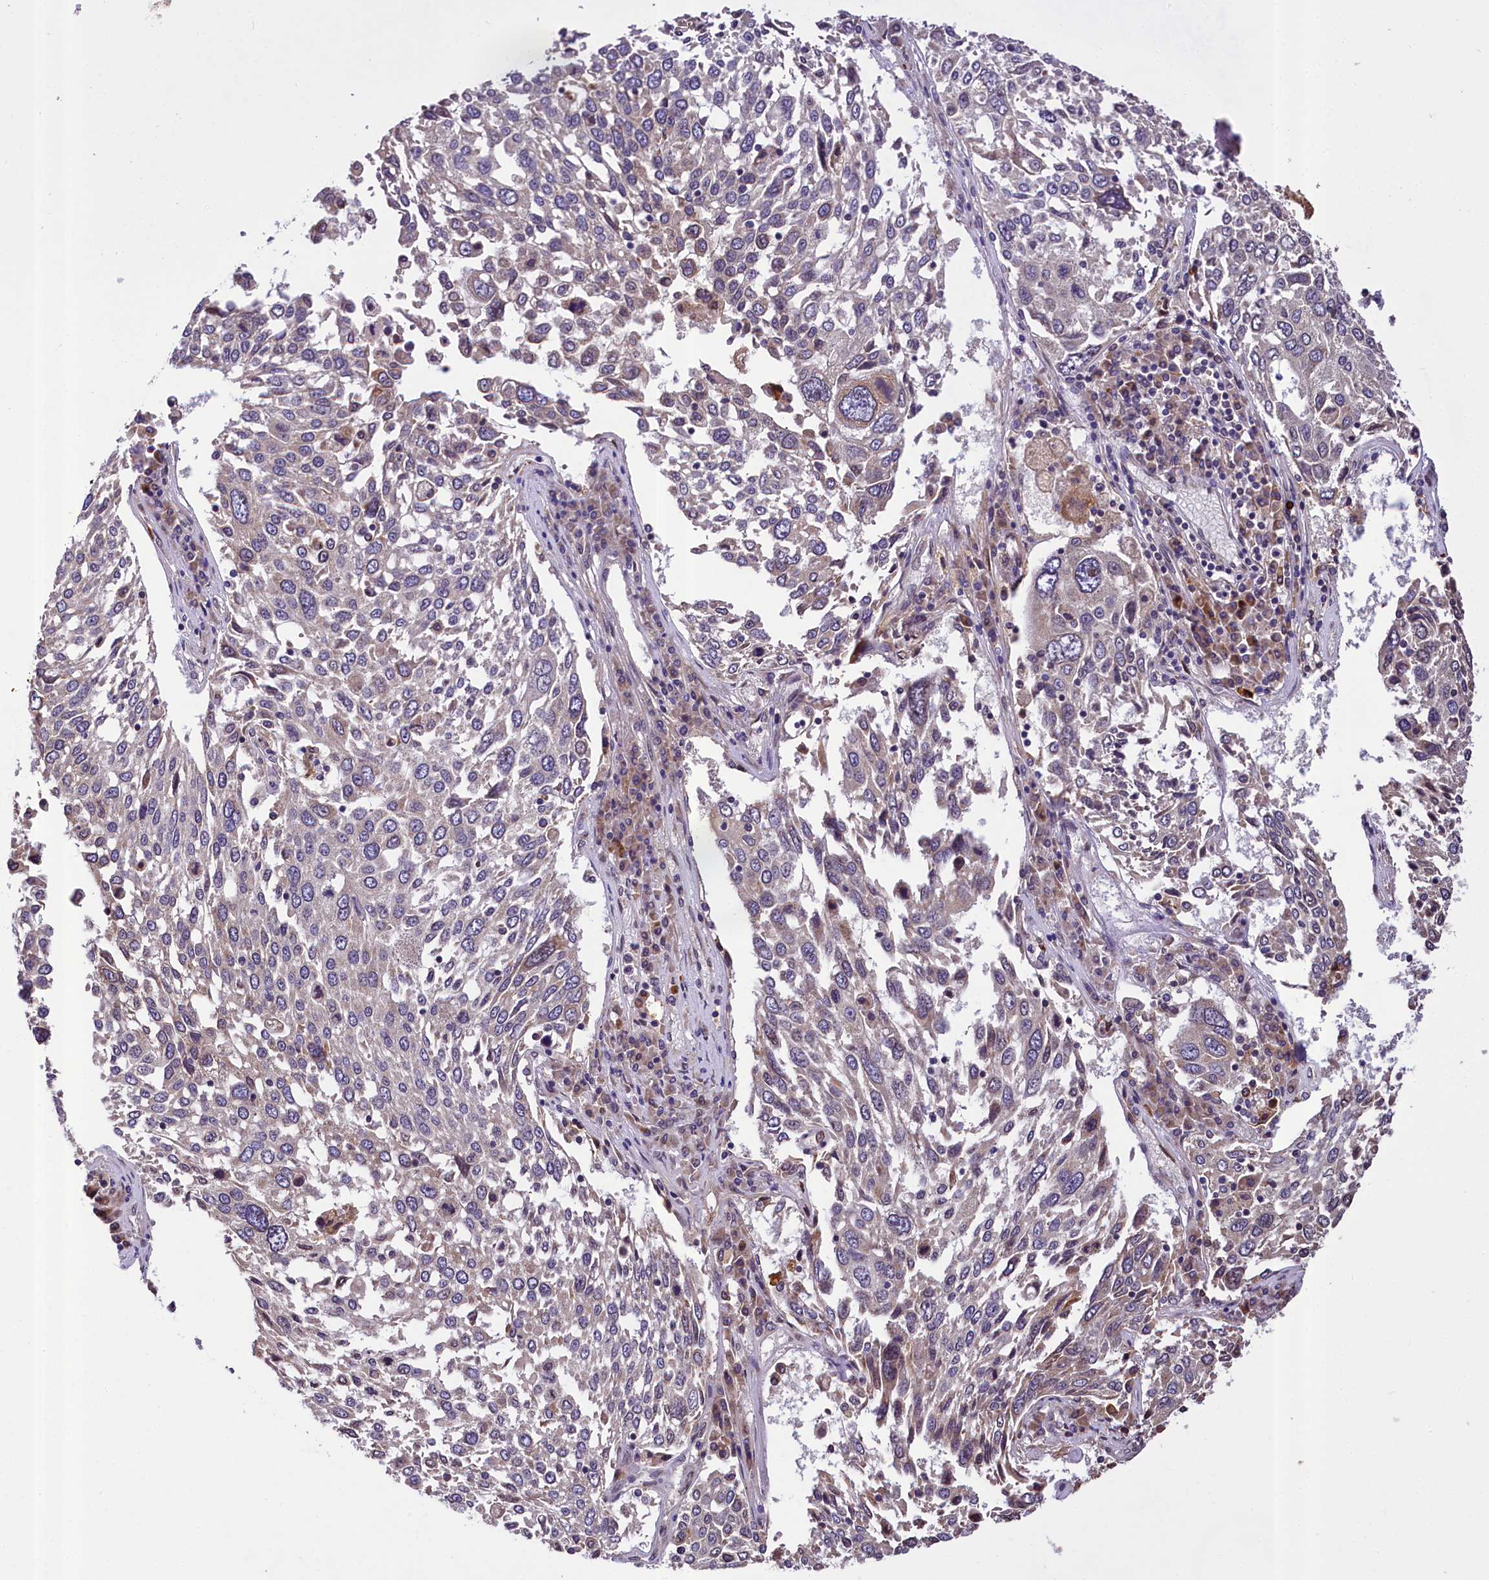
{"staining": {"intensity": "weak", "quantity": "<25%", "location": "cytoplasmic/membranous"}, "tissue": "lung cancer", "cell_type": "Tumor cells", "image_type": "cancer", "snomed": [{"axis": "morphology", "description": "Squamous cell carcinoma, NOS"}, {"axis": "topography", "description": "Lung"}], "caption": "Immunohistochemistry (IHC) photomicrograph of neoplastic tissue: human lung cancer (squamous cell carcinoma) stained with DAB (3,3'-diaminobenzidine) demonstrates no significant protein staining in tumor cells.", "gene": "SUPV3L1", "patient": {"sex": "male", "age": 65}}